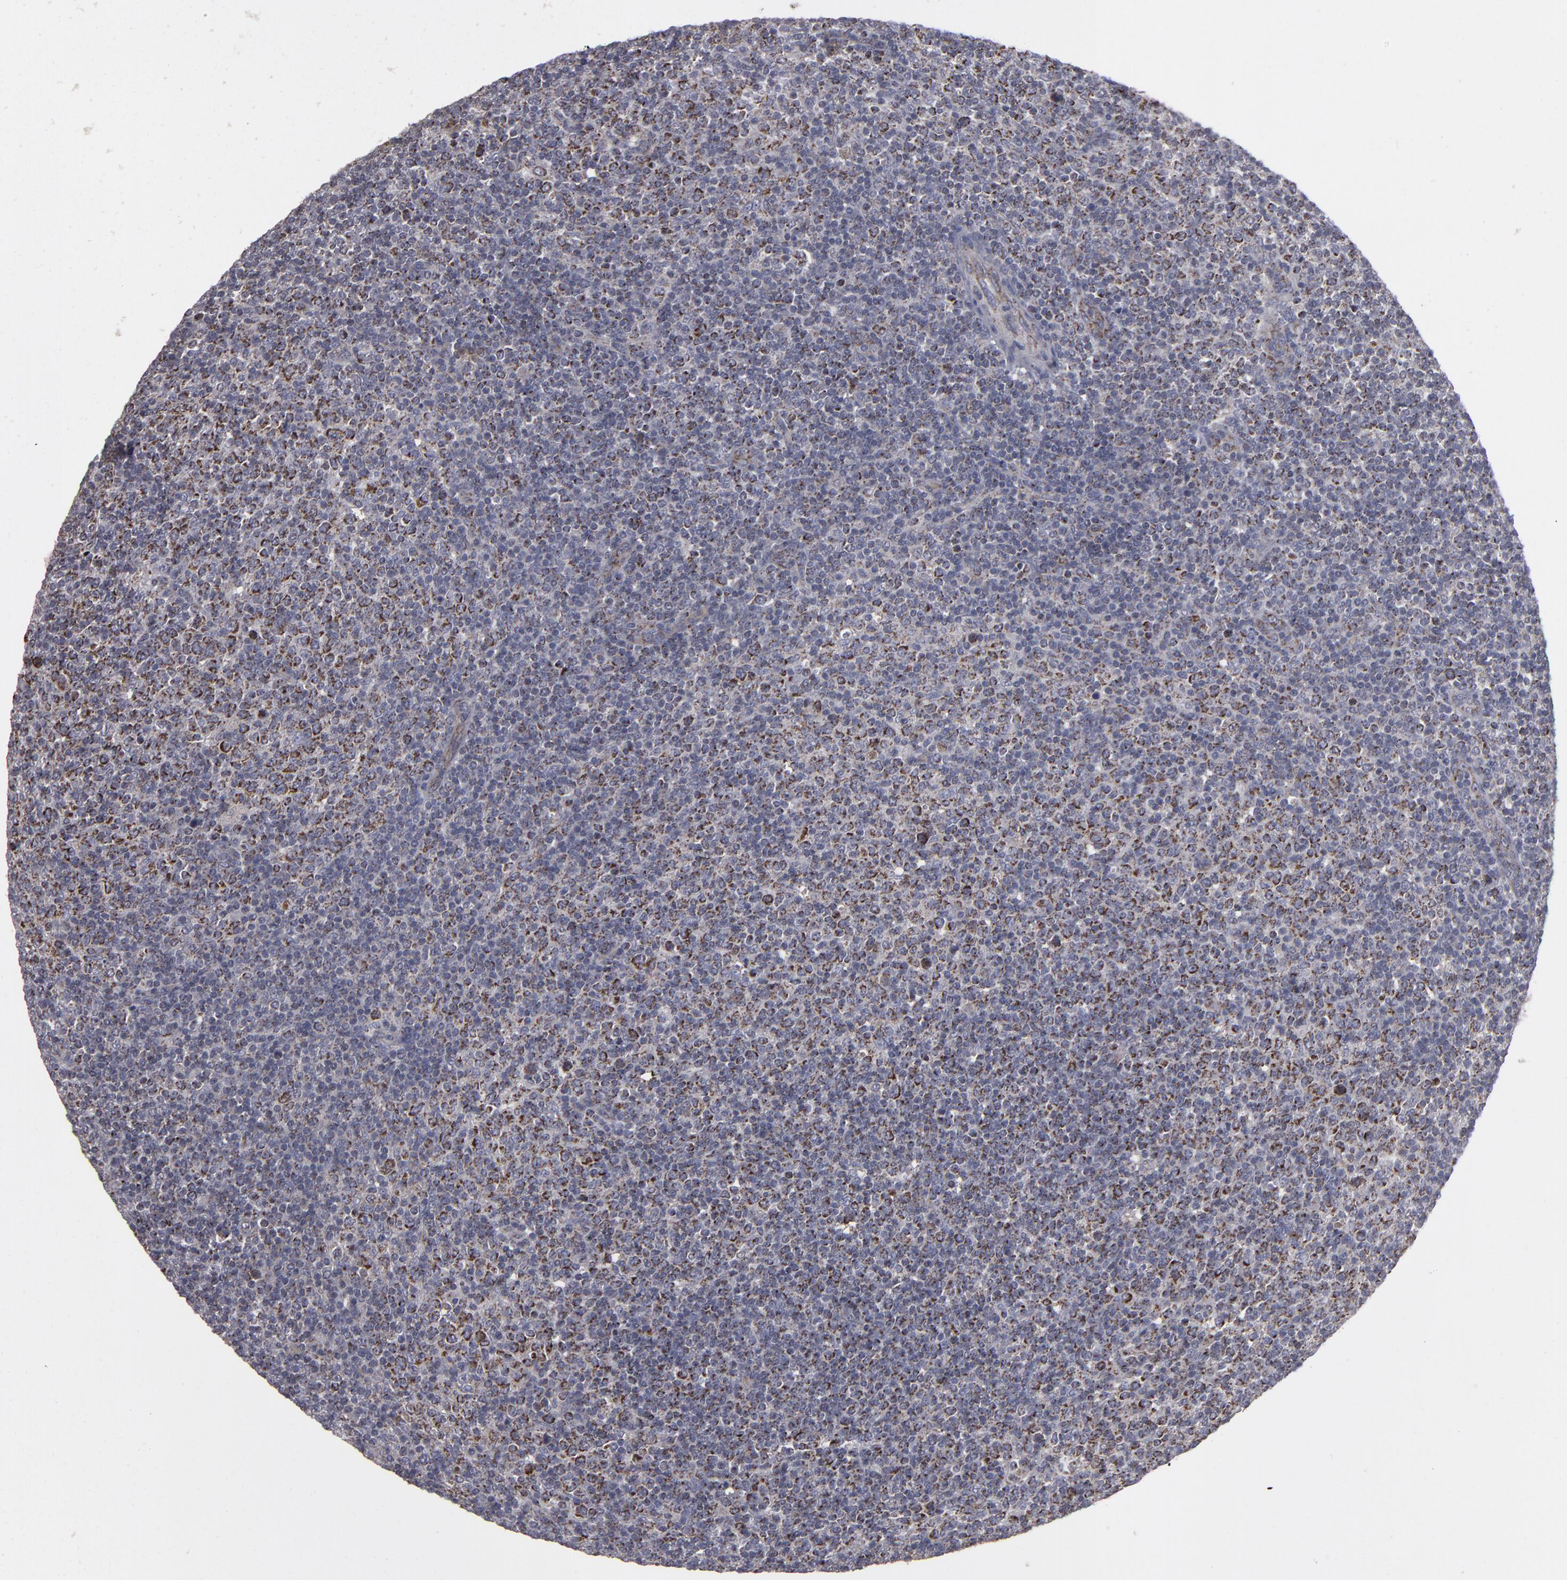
{"staining": {"intensity": "strong", "quantity": ">75%", "location": "cytoplasmic/membranous"}, "tissue": "lymphoma", "cell_type": "Tumor cells", "image_type": "cancer", "snomed": [{"axis": "morphology", "description": "Malignant lymphoma, non-Hodgkin's type, Low grade"}, {"axis": "topography", "description": "Lymph node"}], "caption": "Tumor cells reveal high levels of strong cytoplasmic/membranous expression in approximately >75% of cells in human malignant lymphoma, non-Hodgkin's type (low-grade).", "gene": "MYOM2", "patient": {"sex": "male", "age": 70}}